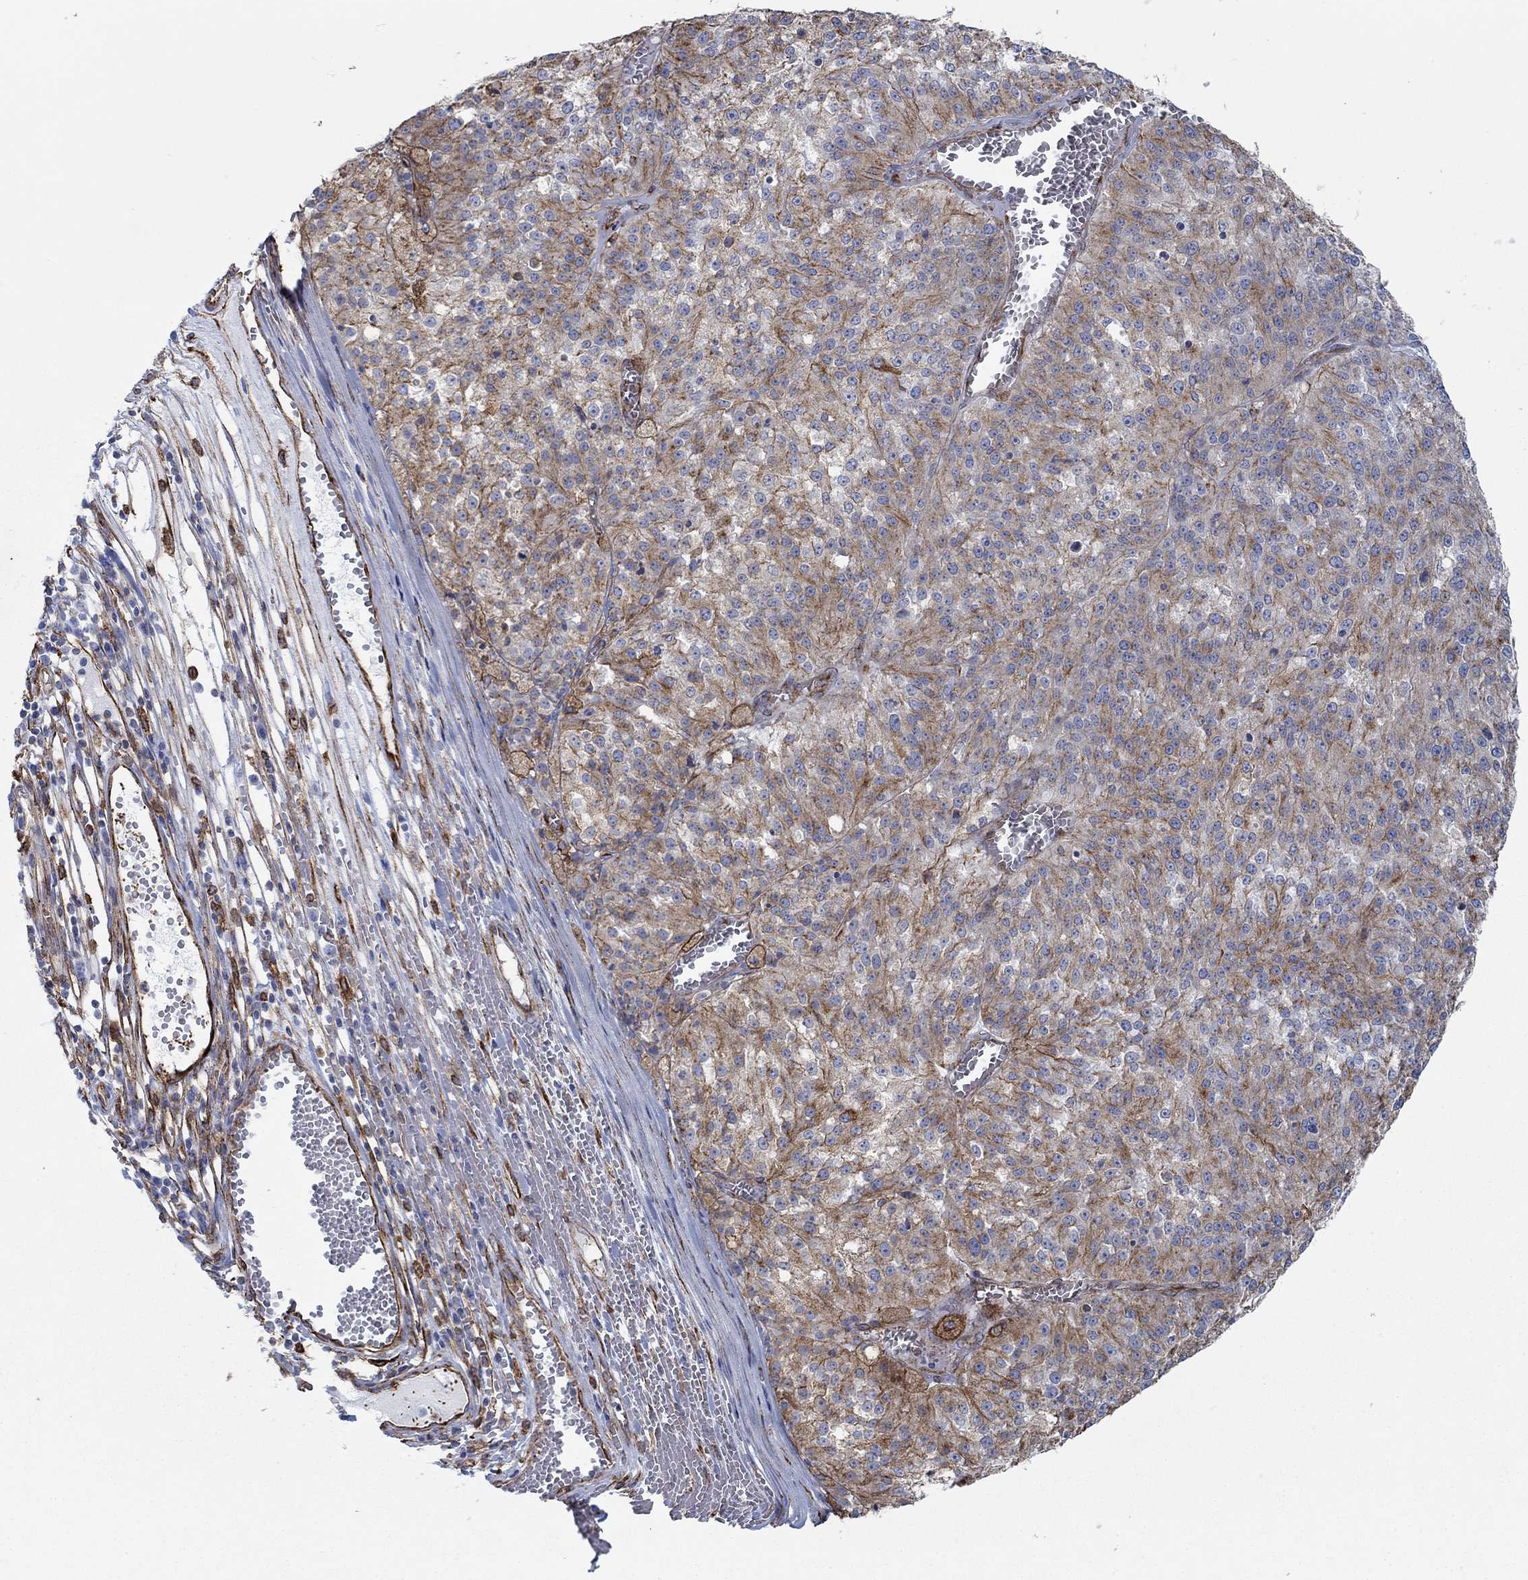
{"staining": {"intensity": "strong", "quantity": "<25%", "location": "cytoplasmic/membranous"}, "tissue": "melanoma", "cell_type": "Tumor cells", "image_type": "cancer", "snomed": [{"axis": "morphology", "description": "Malignant melanoma, Metastatic site"}, {"axis": "topography", "description": "Lymph node"}], "caption": "An immunohistochemistry histopathology image of tumor tissue is shown. Protein staining in brown highlights strong cytoplasmic/membranous positivity in malignant melanoma (metastatic site) within tumor cells.", "gene": "STC2", "patient": {"sex": "female", "age": 64}}